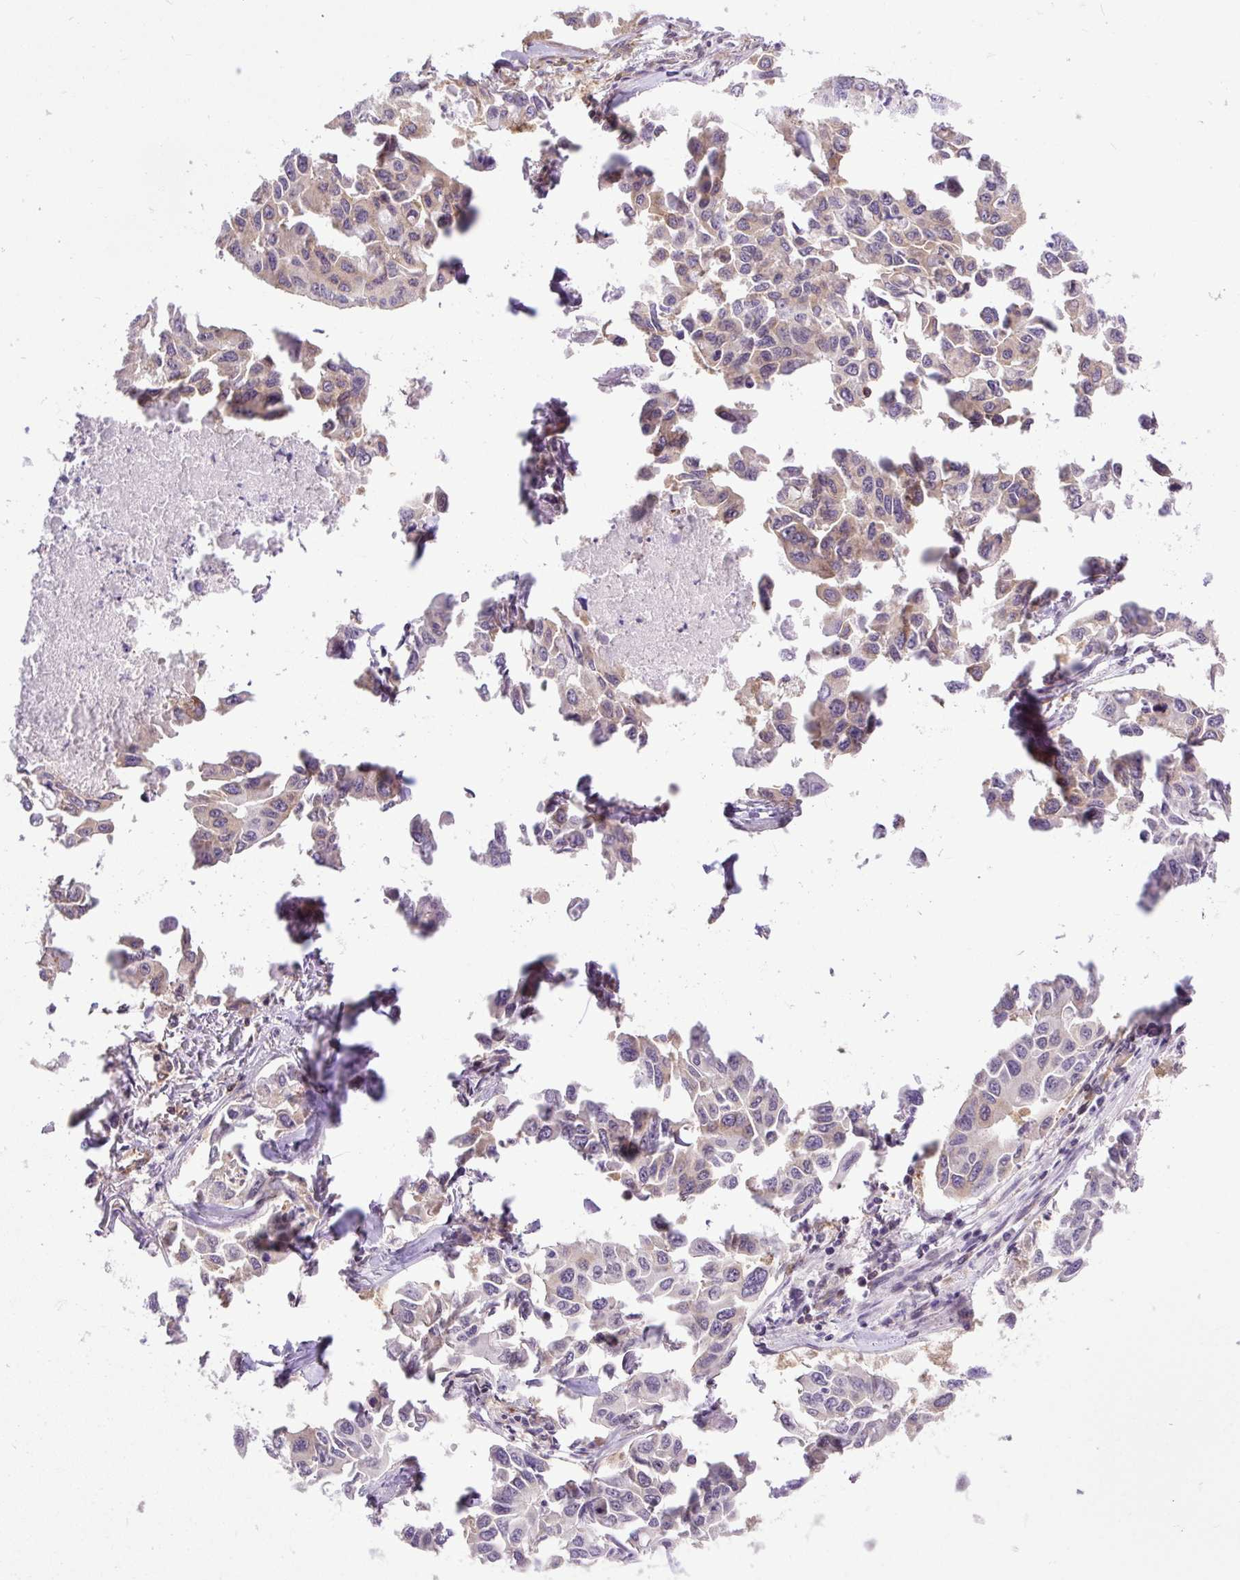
{"staining": {"intensity": "weak", "quantity": "25%-75%", "location": "cytoplasmic/membranous"}, "tissue": "lung cancer", "cell_type": "Tumor cells", "image_type": "cancer", "snomed": [{"axis": "morphology", "description": "Adenocarcinoma, NOS"}, {"axis": "topography", "description": "Lung"}], "caption": "Lung adenocarcinoma stained for a protein displays weak cytoplasmic/membranous positivity in tumor cells.", "gene": "TRIM17", "patient": {"sex": "male", "age": 64}}